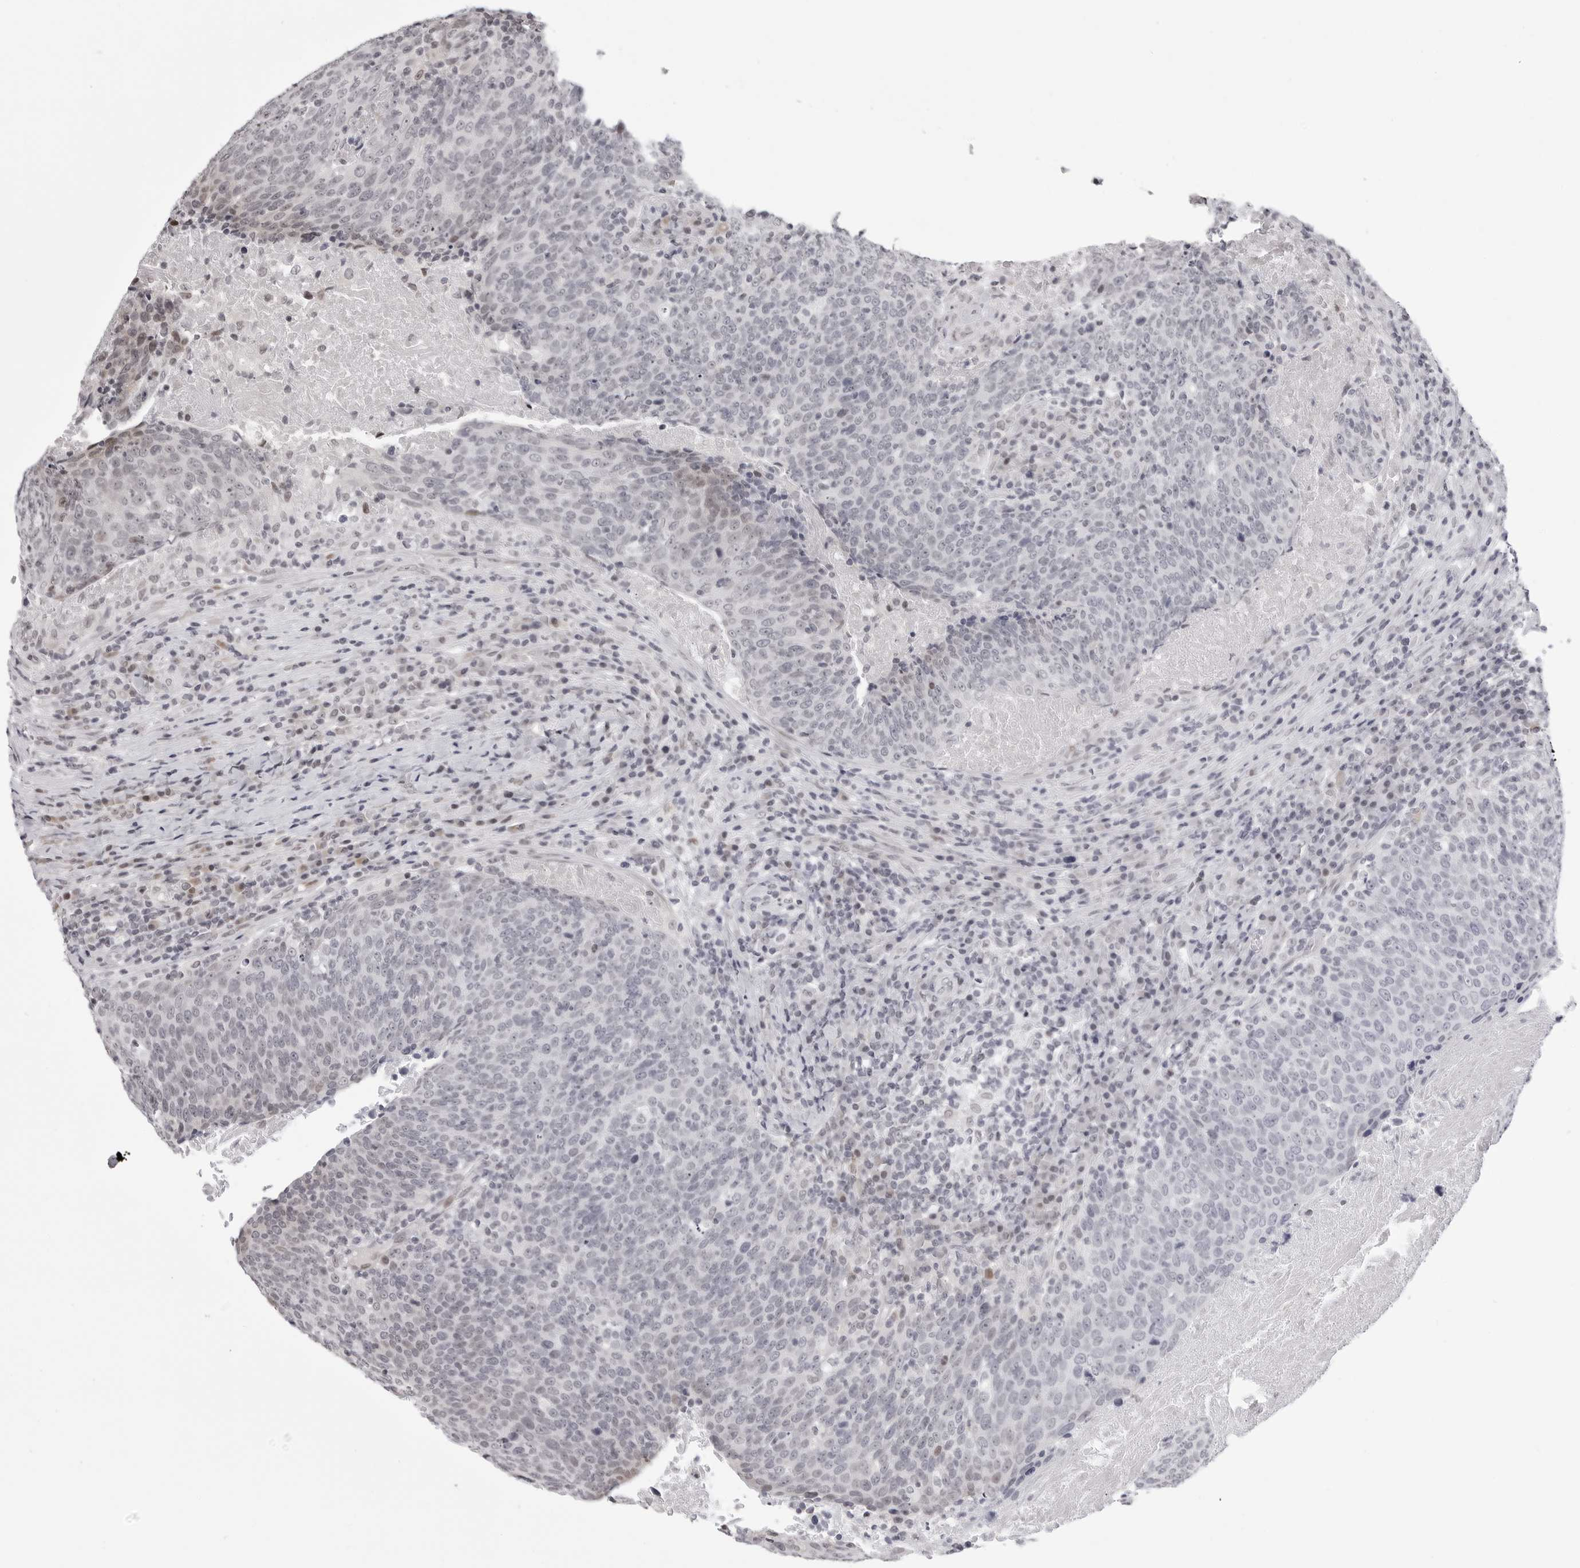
{"staining": {"intensity": "weak", "quantity": "<25%", "location": "nuclear"}, "tissue": "head and neck cancer", "cell_type": "Tumor cells", "image_type": "cancer", "snomed": [{"axis": "morphology", "description": "Squamous cell carcinoma, NOS"}, {"axis": "morphology", "description": "Squamous cell carcinoma, metastatic, NOS"}, {"axis": "topography", "description": "Lymph node"}, {"axis": "topography", "description": "Head-Neck"}], "caption": "Squamous cell carcinoma (head and neck) was stained to show a protein in brown. There is no significant expression in tumor cells.", "gene": "PHF3", "patient": {"sex": "male", "age": 62}}